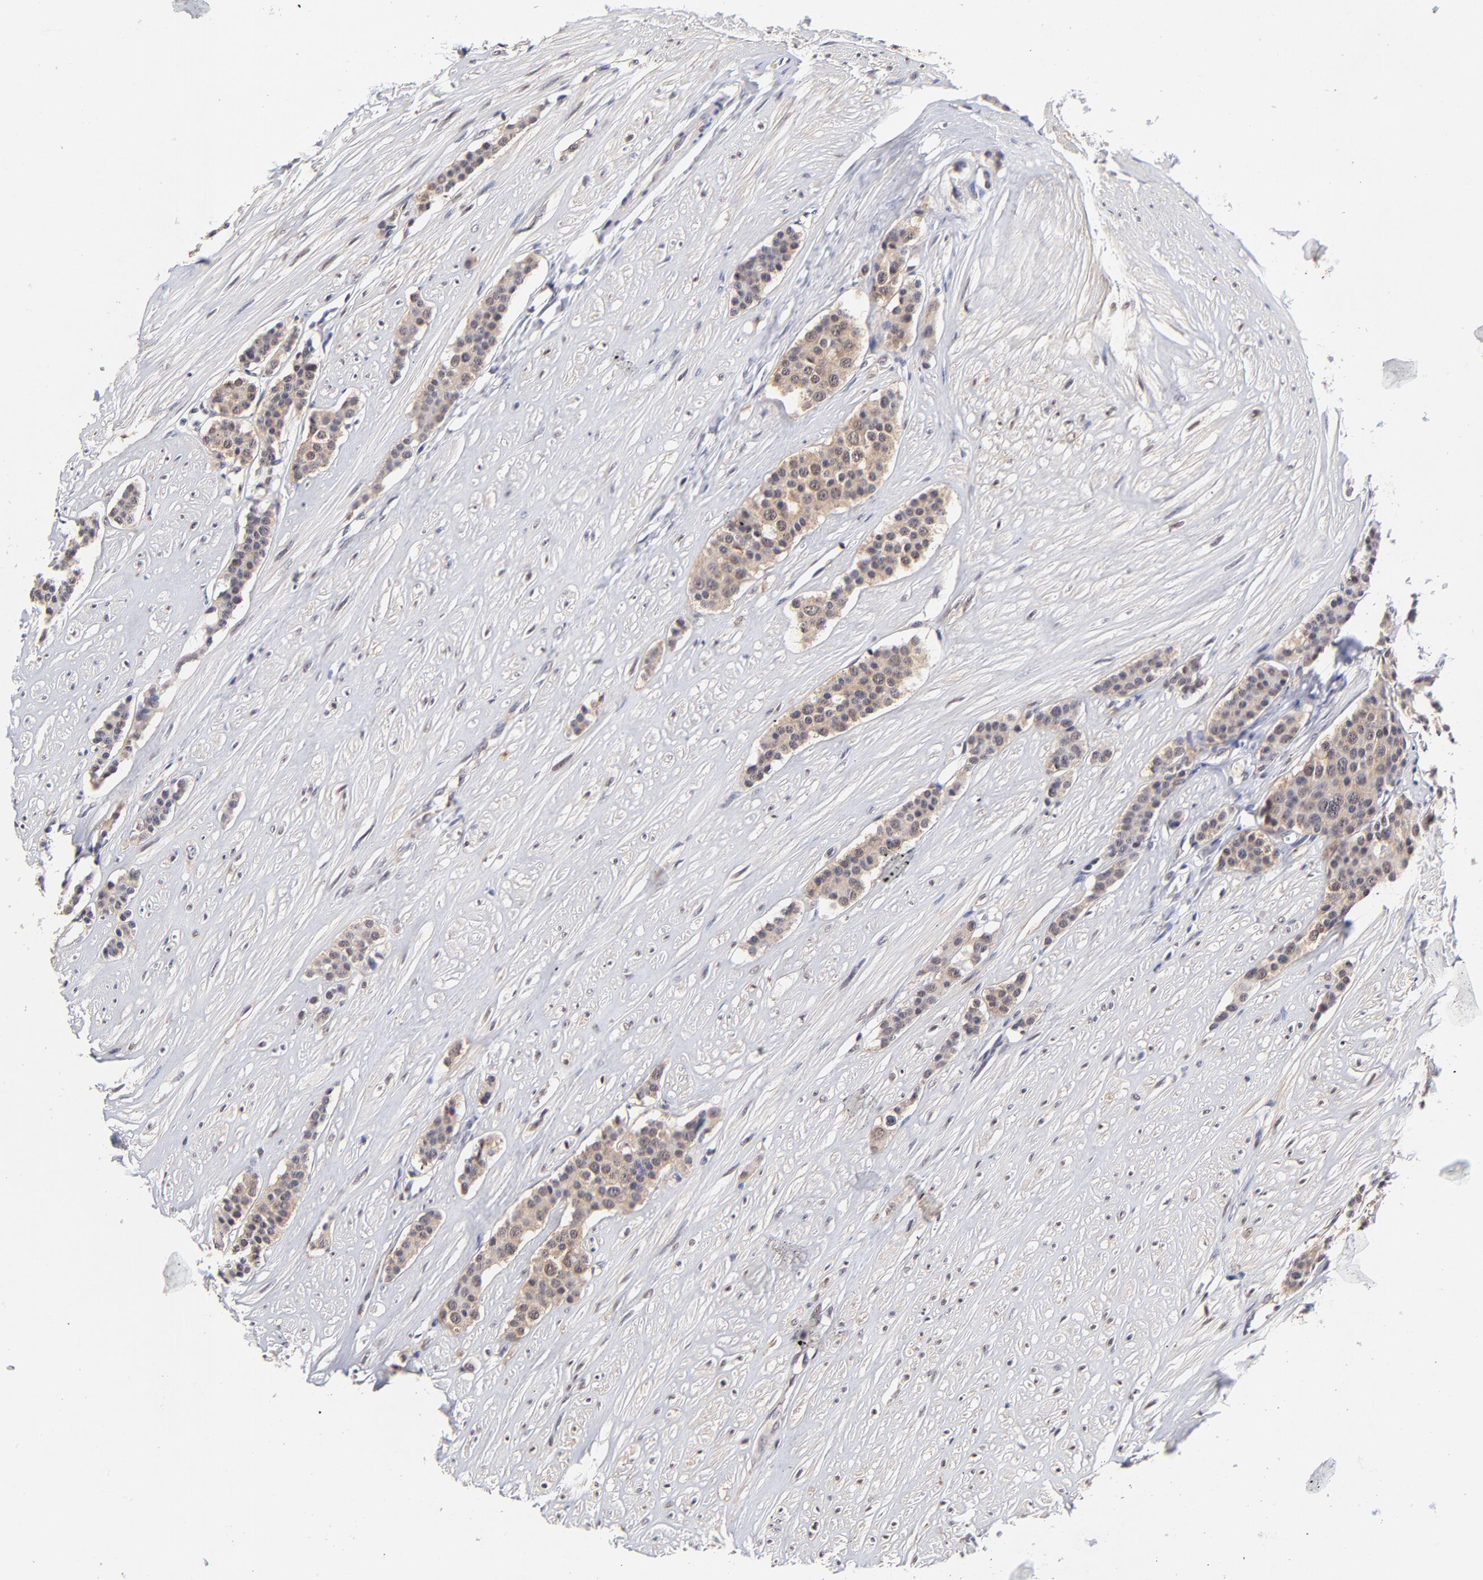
{"staining": {"intensity": "weak", "quantity": ">75%", "location": "cytoplasmic/membranous"}, "tissue": "carcinoid", "cell_type": "Tumor cells", "image_type": "cancer", "snomed": [{"axis": "morphology", "description": "Carcinoid, malignant, NOS"}, {"axis": "topography", "description": "Small intestine"}], "caption": "IHC photomicrograph of carcinoid (malignant) stained for a protein (brown), which displays low levels of weak cytoplasmic/membranous positivity in about >75% of tumor cells.", "gene": "PSMC4", "patient": {"sex": "male", "age": 60}}